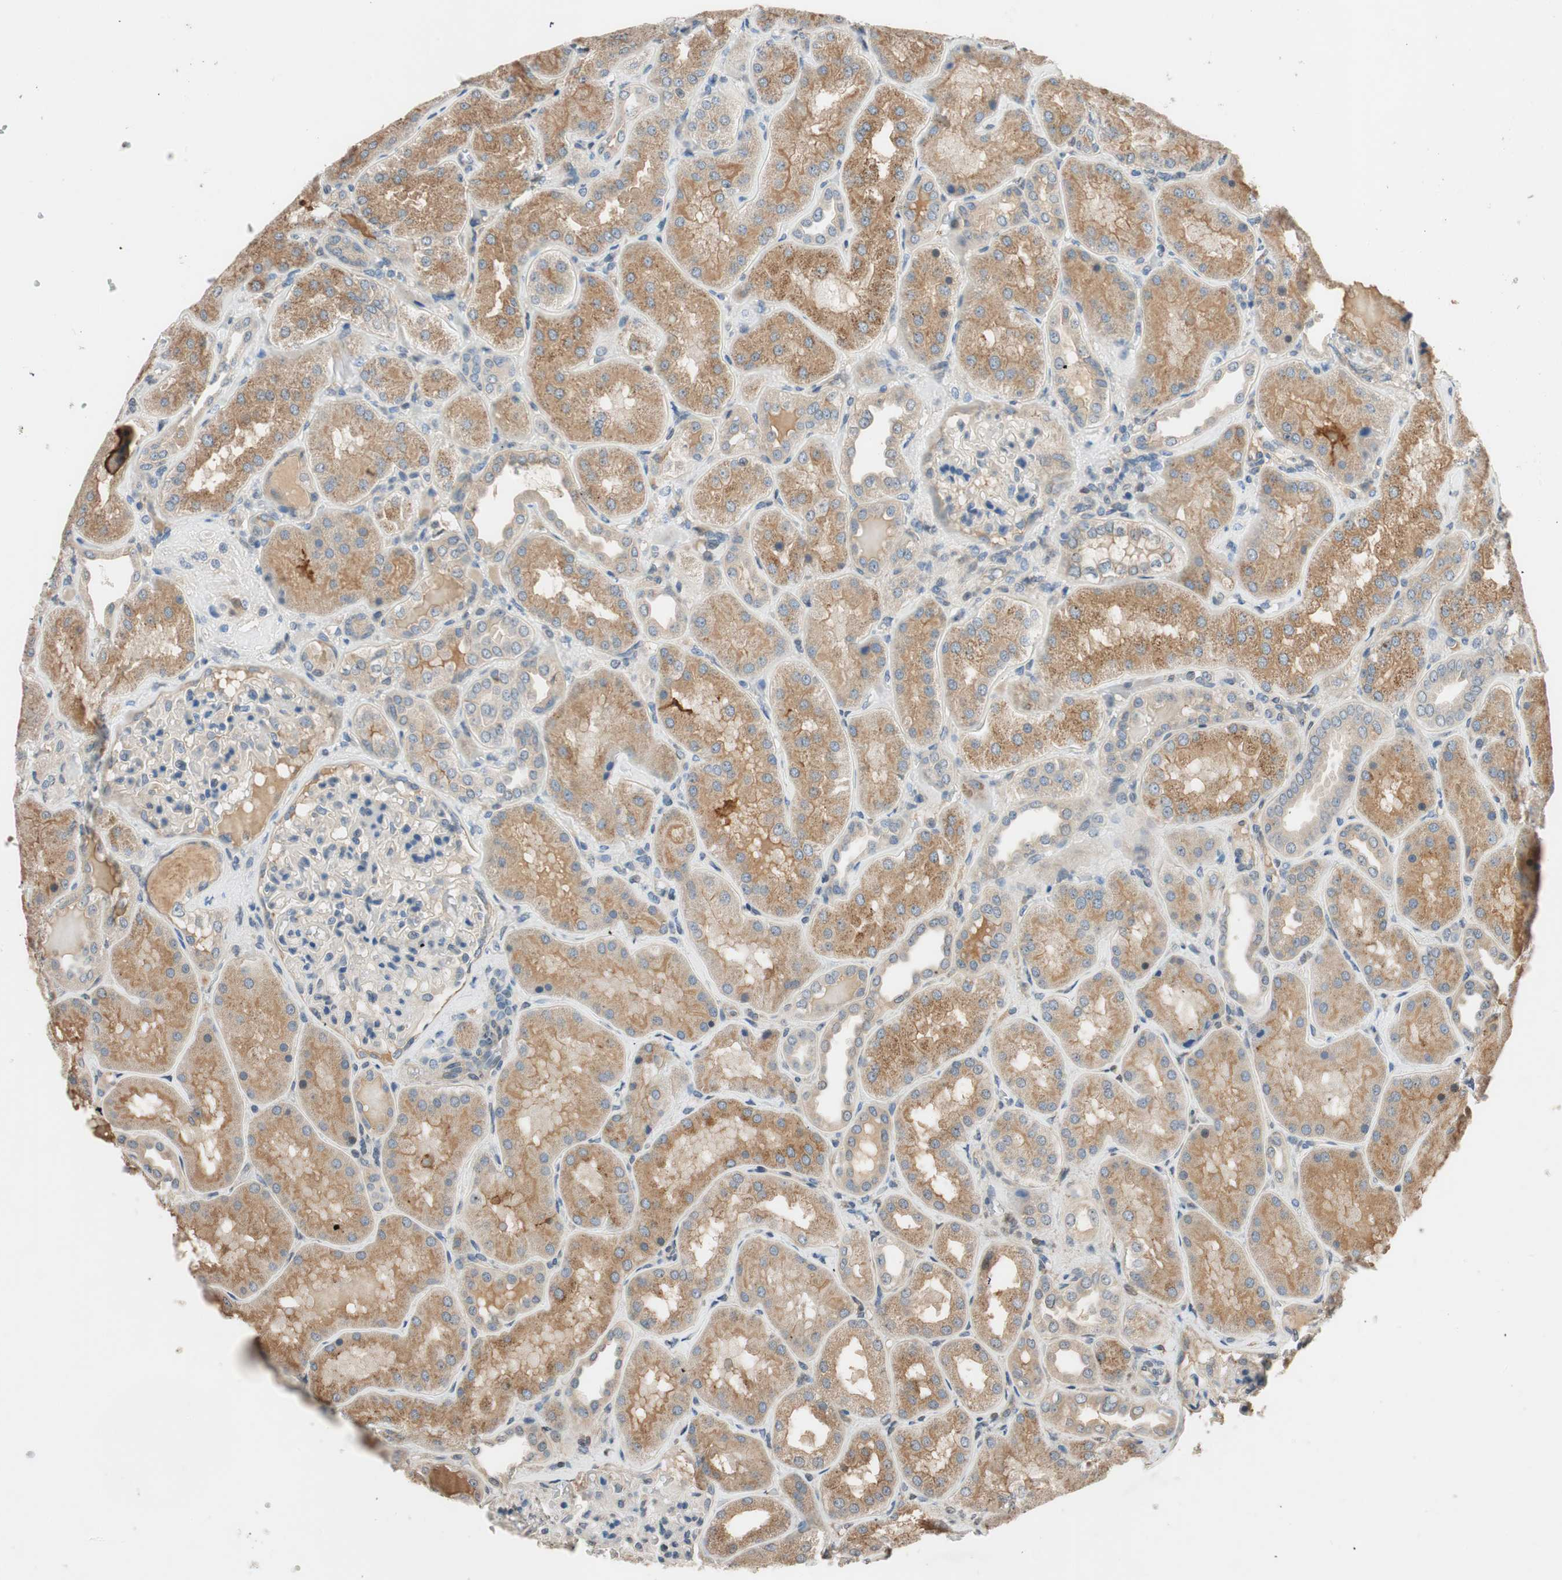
{"staining": {"intensity": "negative", "quantity": "none", "location": "none"}, "tissue": "kidney", "cell_type": "Cells in glomeruli", "image_type": "normal", "snomed": [{"axis": "morphology", "description": "Normal tissue, NOS"}, {"axis": "topography", "description": "Kidney"}], "caption": "This image is of normal kidney stained with immunohistochemistry (IHC) to label a protein in brown with the nuclei are counter-stained blue. There is no expression in cells in glomeruli.", "gene": "GCLM", "patient": {"sex": "female", "age": 56}}